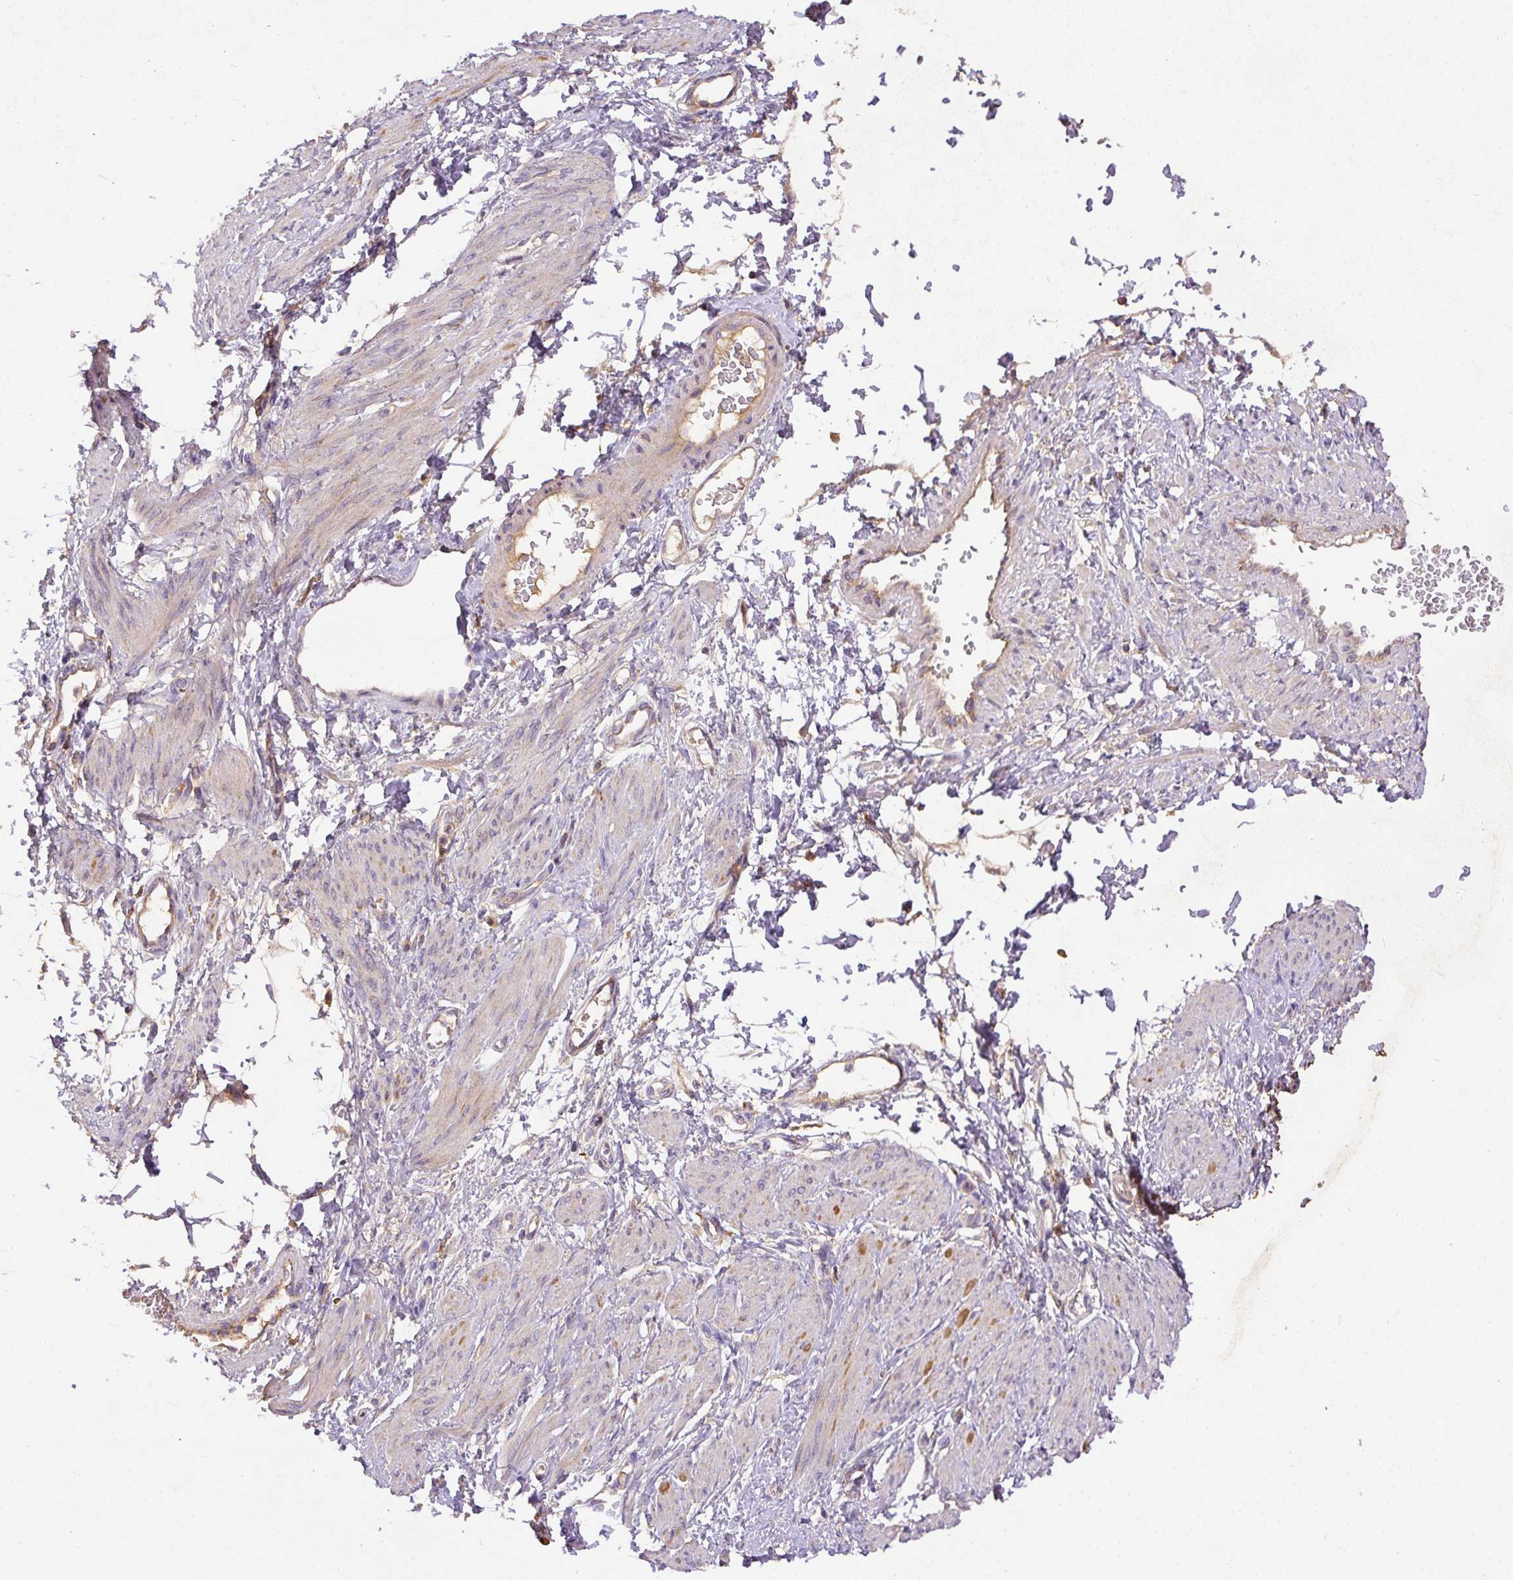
{"staining": {"intensity": "weak", "quantity": "<25%", "location": "cytoplasmic/membranous"}, "tissue": "smooth muscle", "cell_type": "Smooth muscle cells", "image_type": "normal", "snomed": [{"axis": "morphology", "description": "Normal tissue, NOS"}, {"axis": "topography", "description": "Smooth muscle"}, {"axis": "topography", "description": "Uterus"}], "caption": "This micrograph is of benign smooth muscle stained with immunohistochemistry to label a protein in brown with the nuclei are counter-stained blue. There is no expression in smooth muscle cells.", "gene": "DAPK1", "patient": {"sex": "female", "age": 39}}